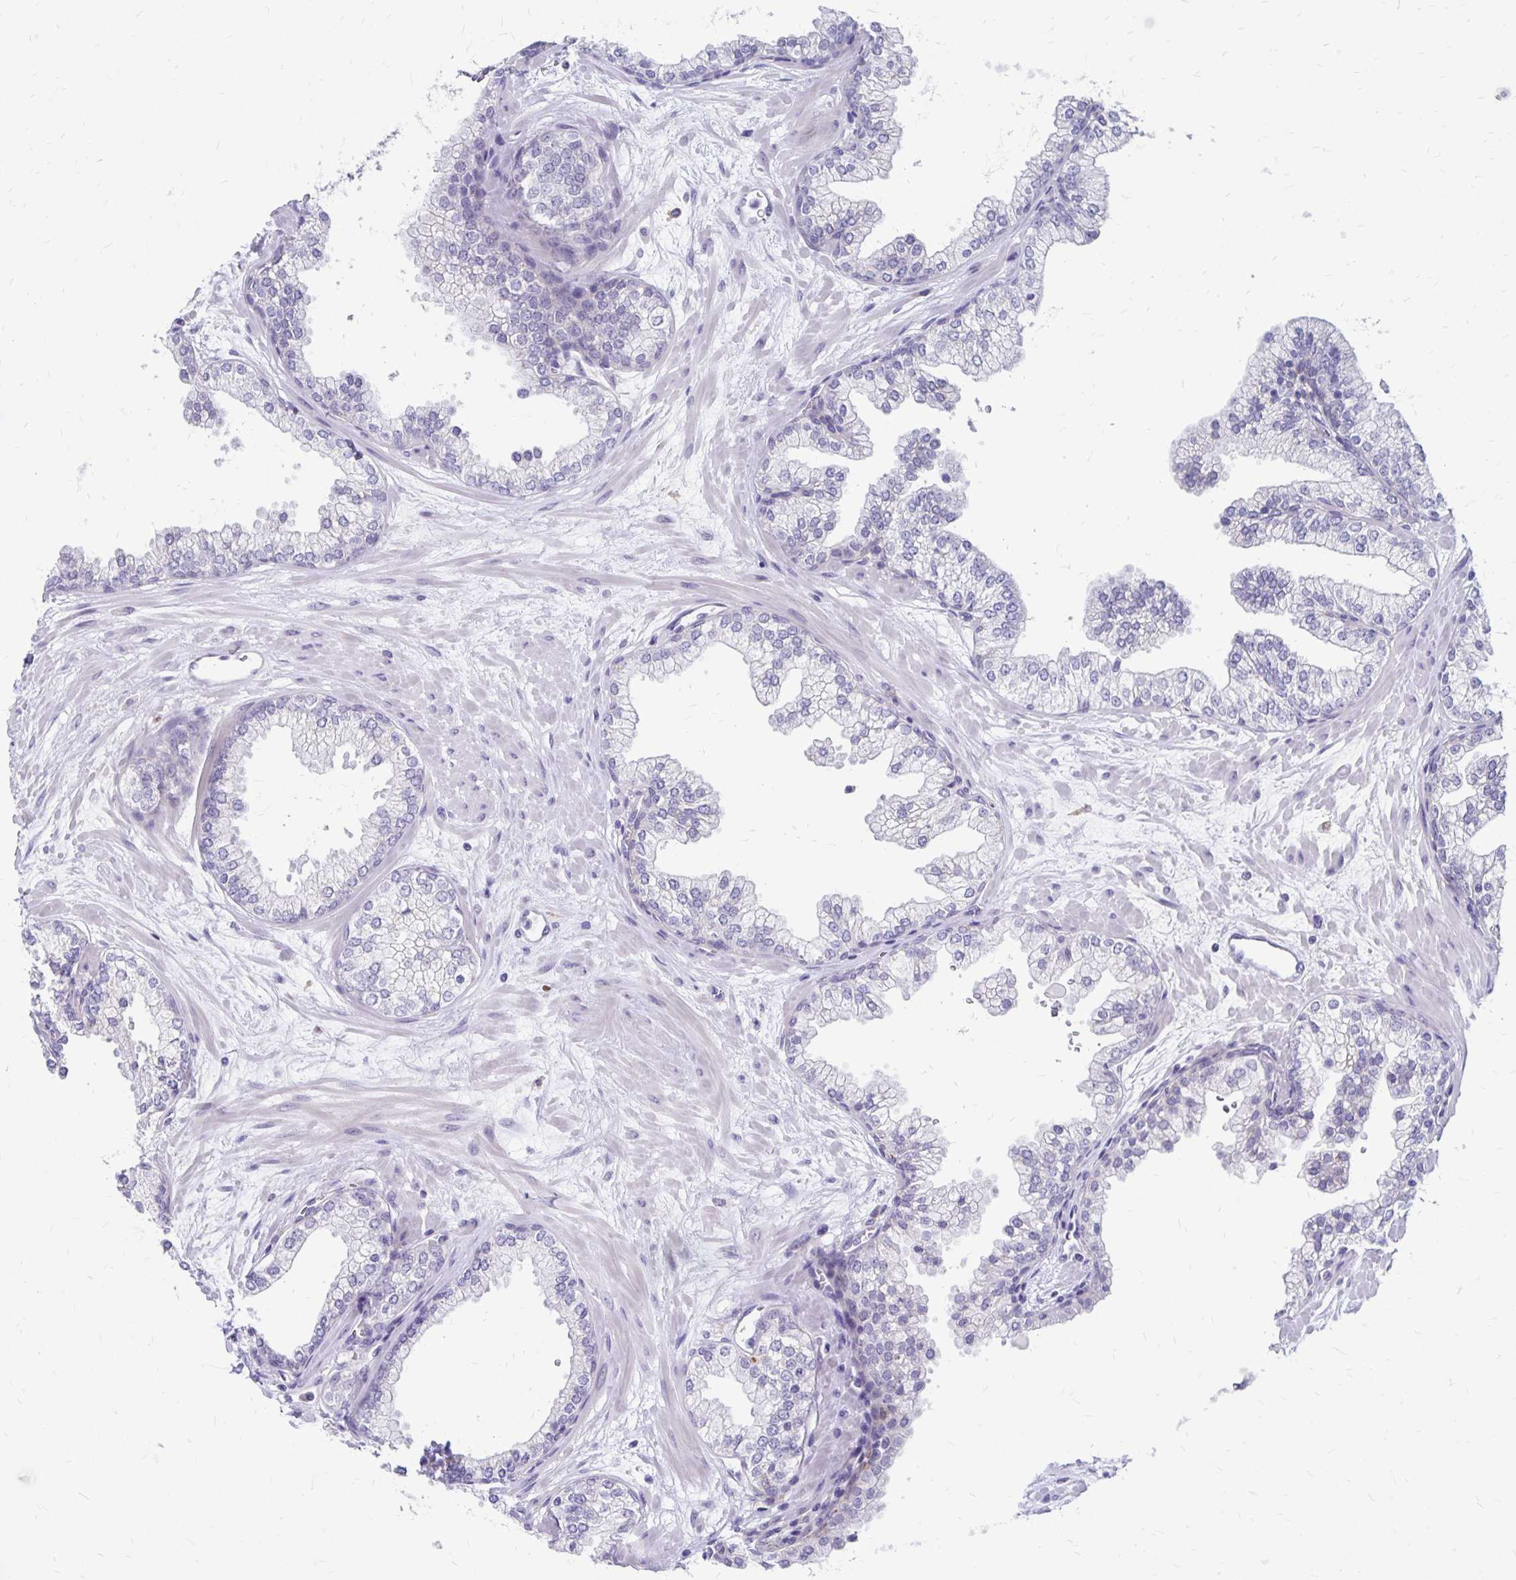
{"staining": {"intensity": "negative", "quantity": "none", "location": "none"}, "tissue": "prostate", "cell_type": "Glandular cells", "image_type": "normal", "snomed": [{"axis": "morphology", "description": "Normal tissue, NOS"}, {"axis": "topography", "description": "Prostate"}, {"axis": "topography", "description": "Peripheral nerve tissue"}], "caption": "A high-resolution histopathology image shows immunohistochemistry staining of unremarkable prostate, which reveals no significant staining in glandular cells.", "gene": "TNS3", "patient": {"sex": "male", "age": 61}}